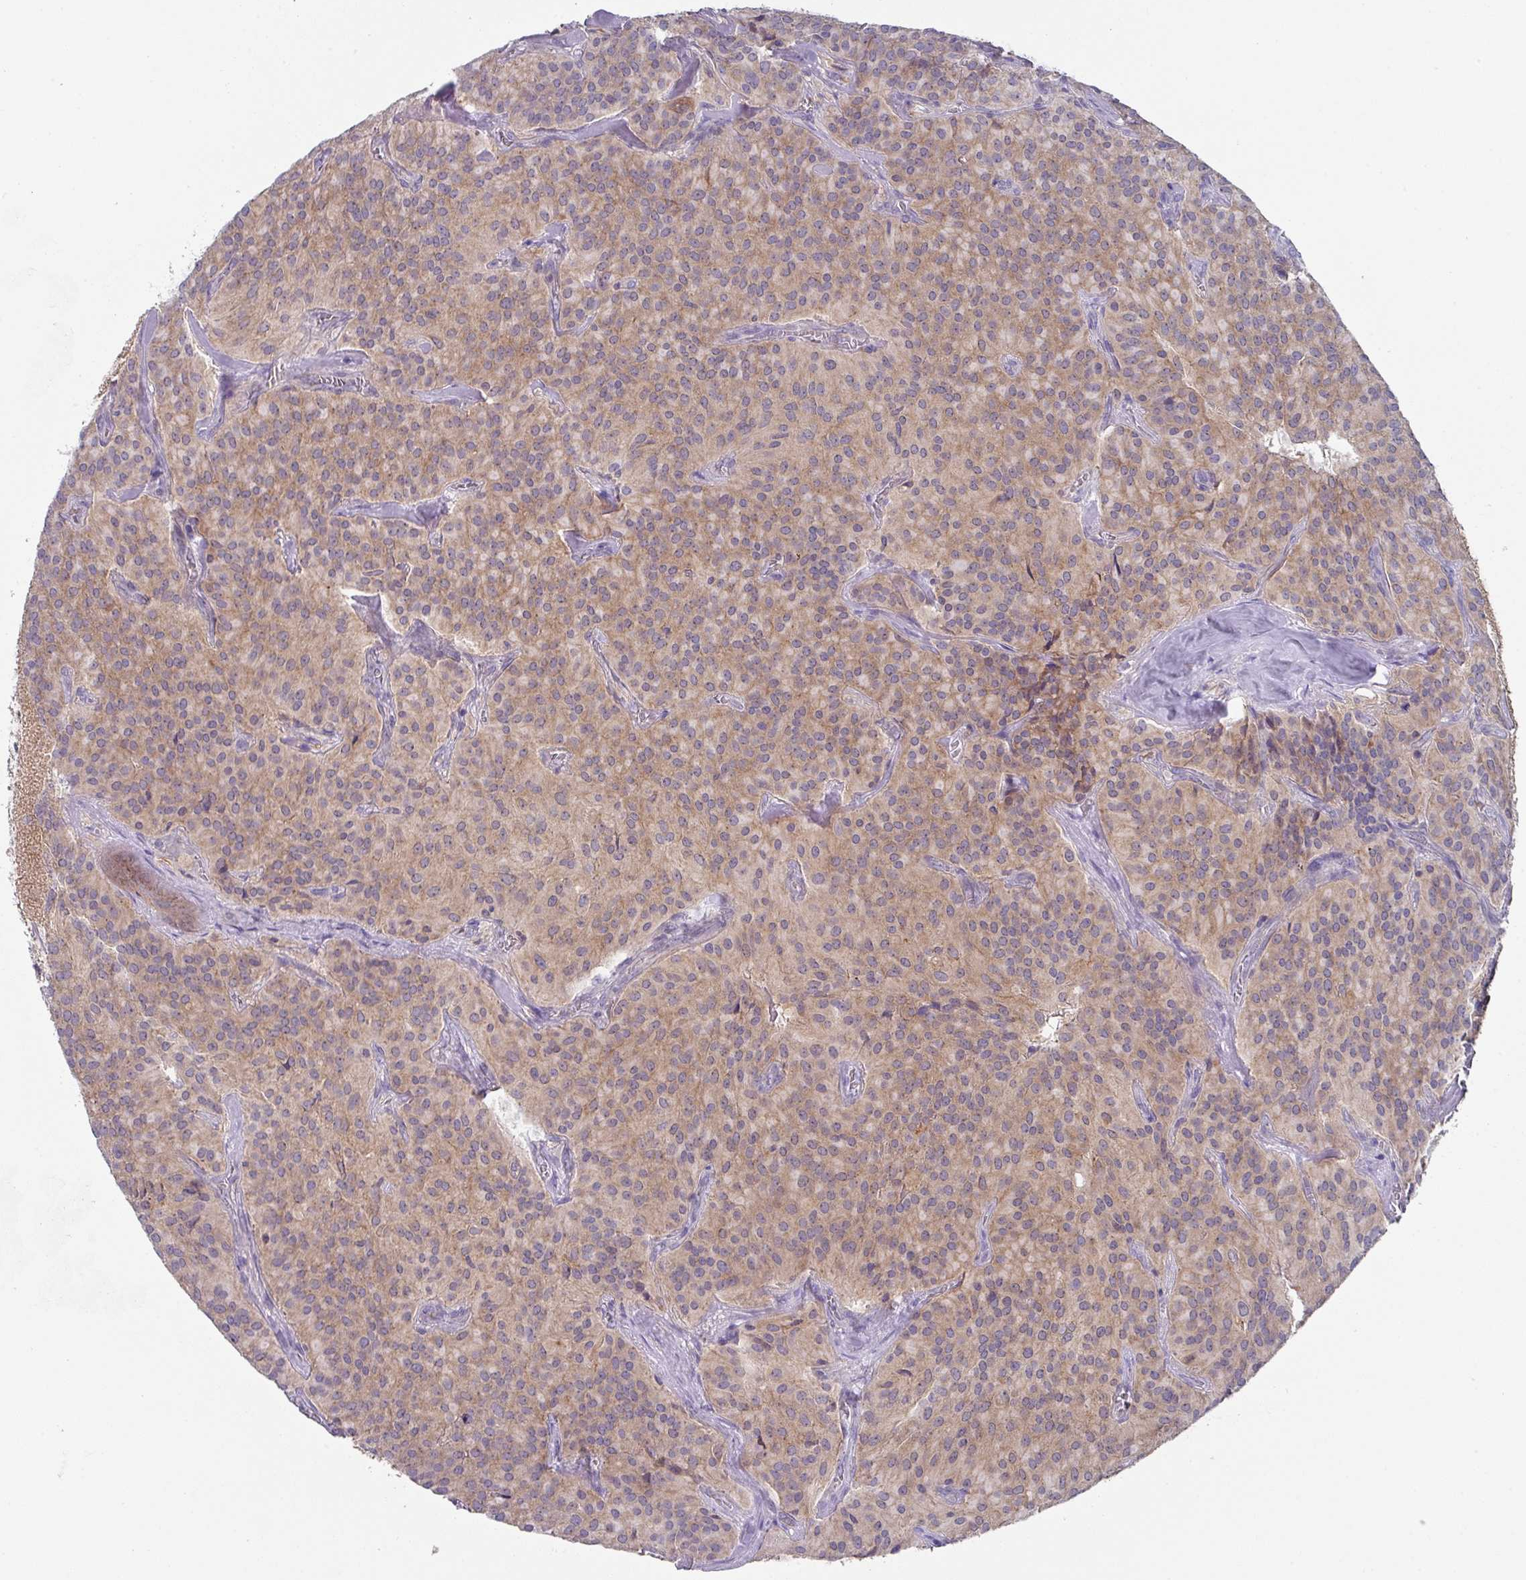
{"staining": {"intensity": "moderate", "quantity": ">75%", "location": "cytoplasmic/membranous"}, "tissue": "glioma", "cell_type": "Tumor cells", "image_type": "cancer", "snomed": [{"axis": "morphology", "description": "Glioma, malignant, Low grade"}, {"axis": "topography", "description": "Brain"}], "caption": "This is a photomicrograph of immunohistochemistry staining of glioma, which shows moderate expression in the cytoplasmic/membranous of tumor cells.", "gene": "DCAF12L2", "patient": {"sex": "male", "age": 42}}